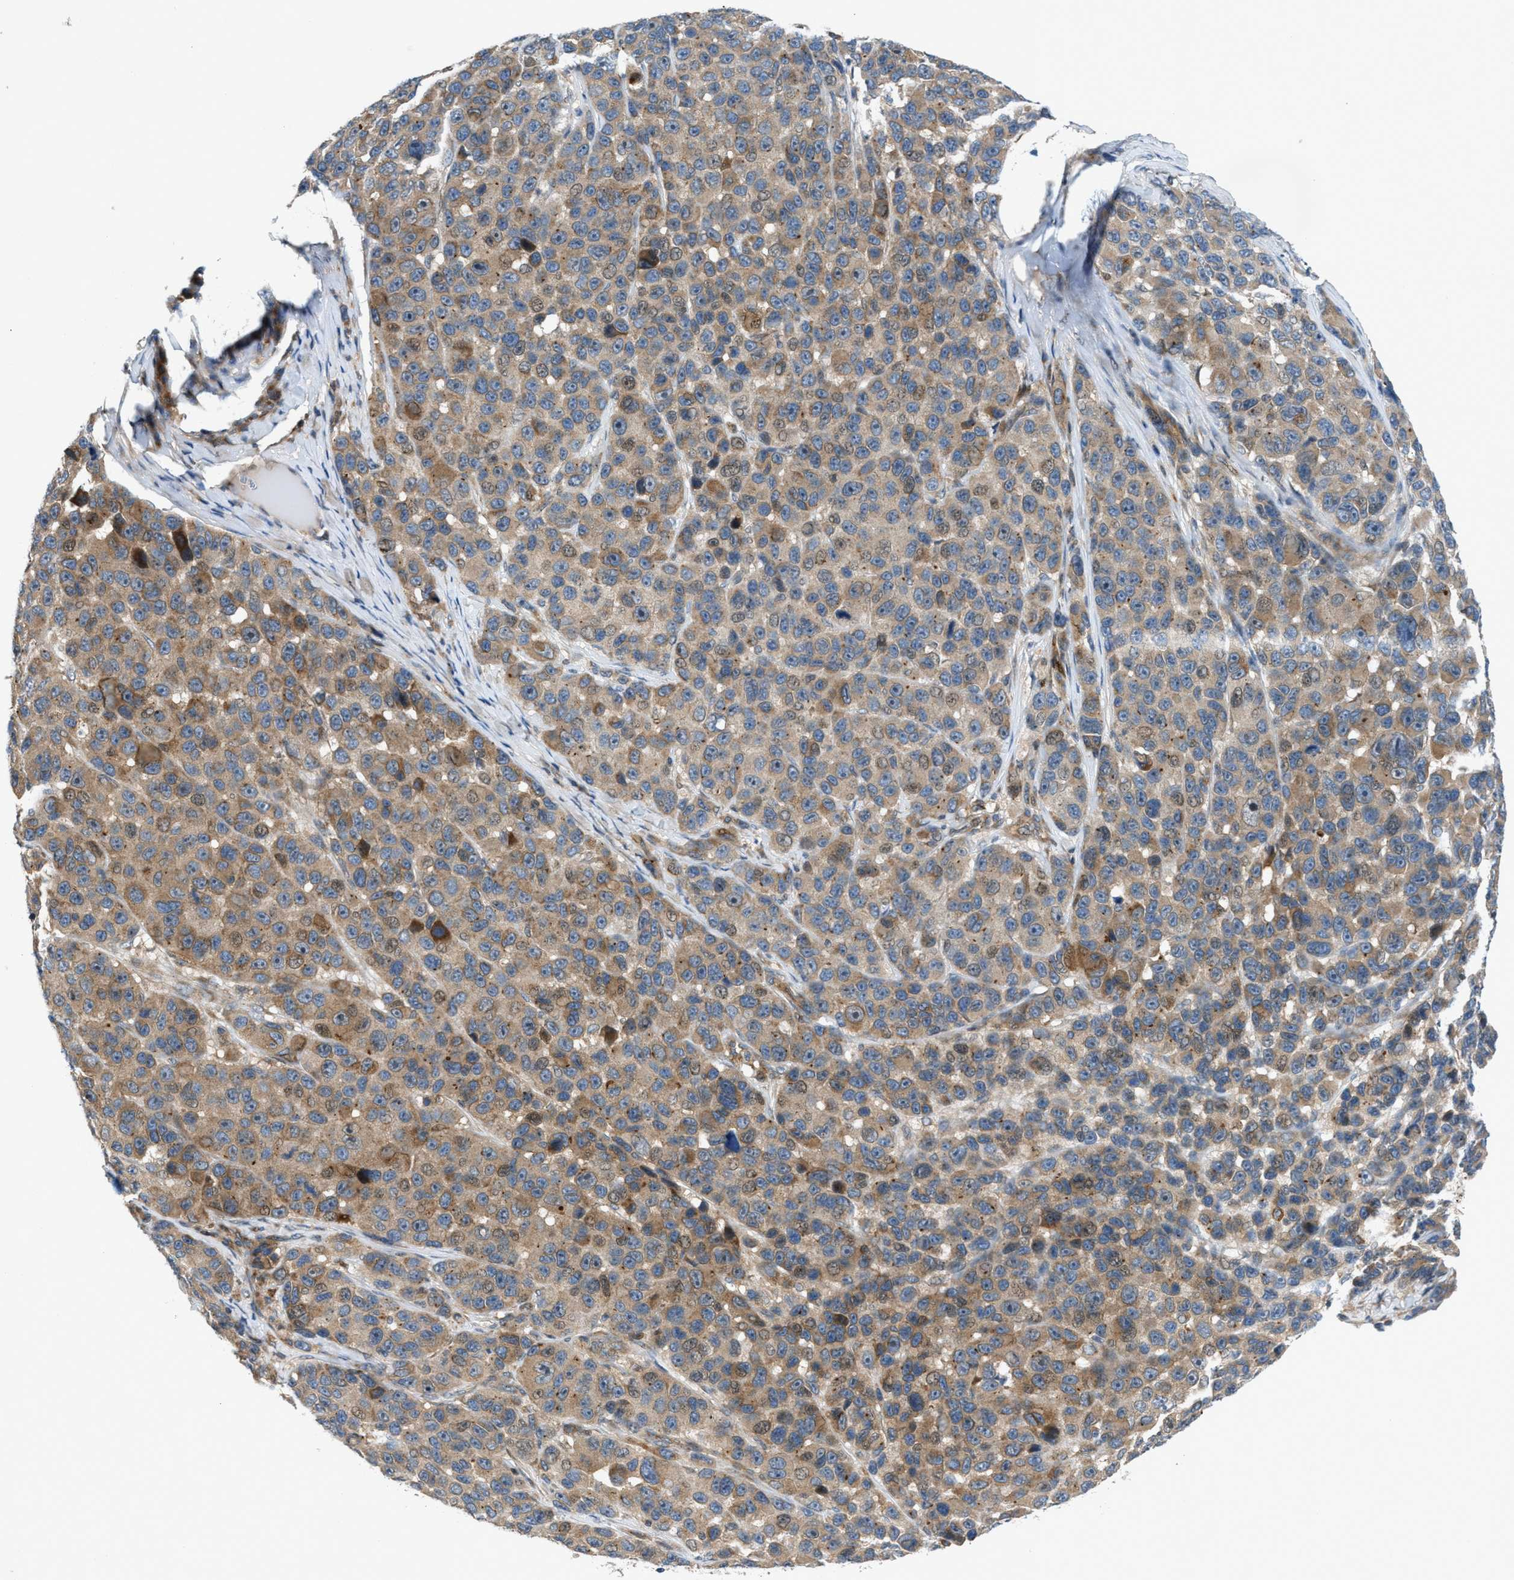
{"staining": {"intensity": "moderate", "quantity": ">75%", "location": "cytoplasmic/membranous"}, "tissue": "melanoma", "cell_type": "Tumor cells", "image_type": "cancer", "snomed": [{"axis": "morphology", "description": "Malignant melanoma, NOS"}, {"axis": "topography", "description": "Skin"}], "caption": "The image displays staining of melanoma, revealing moderate cytoplasmic/membranous protein staining (brown color) within tumor cells.", "gene": "CYB5D1", "patient": {"sex": "male", "age": 53}}